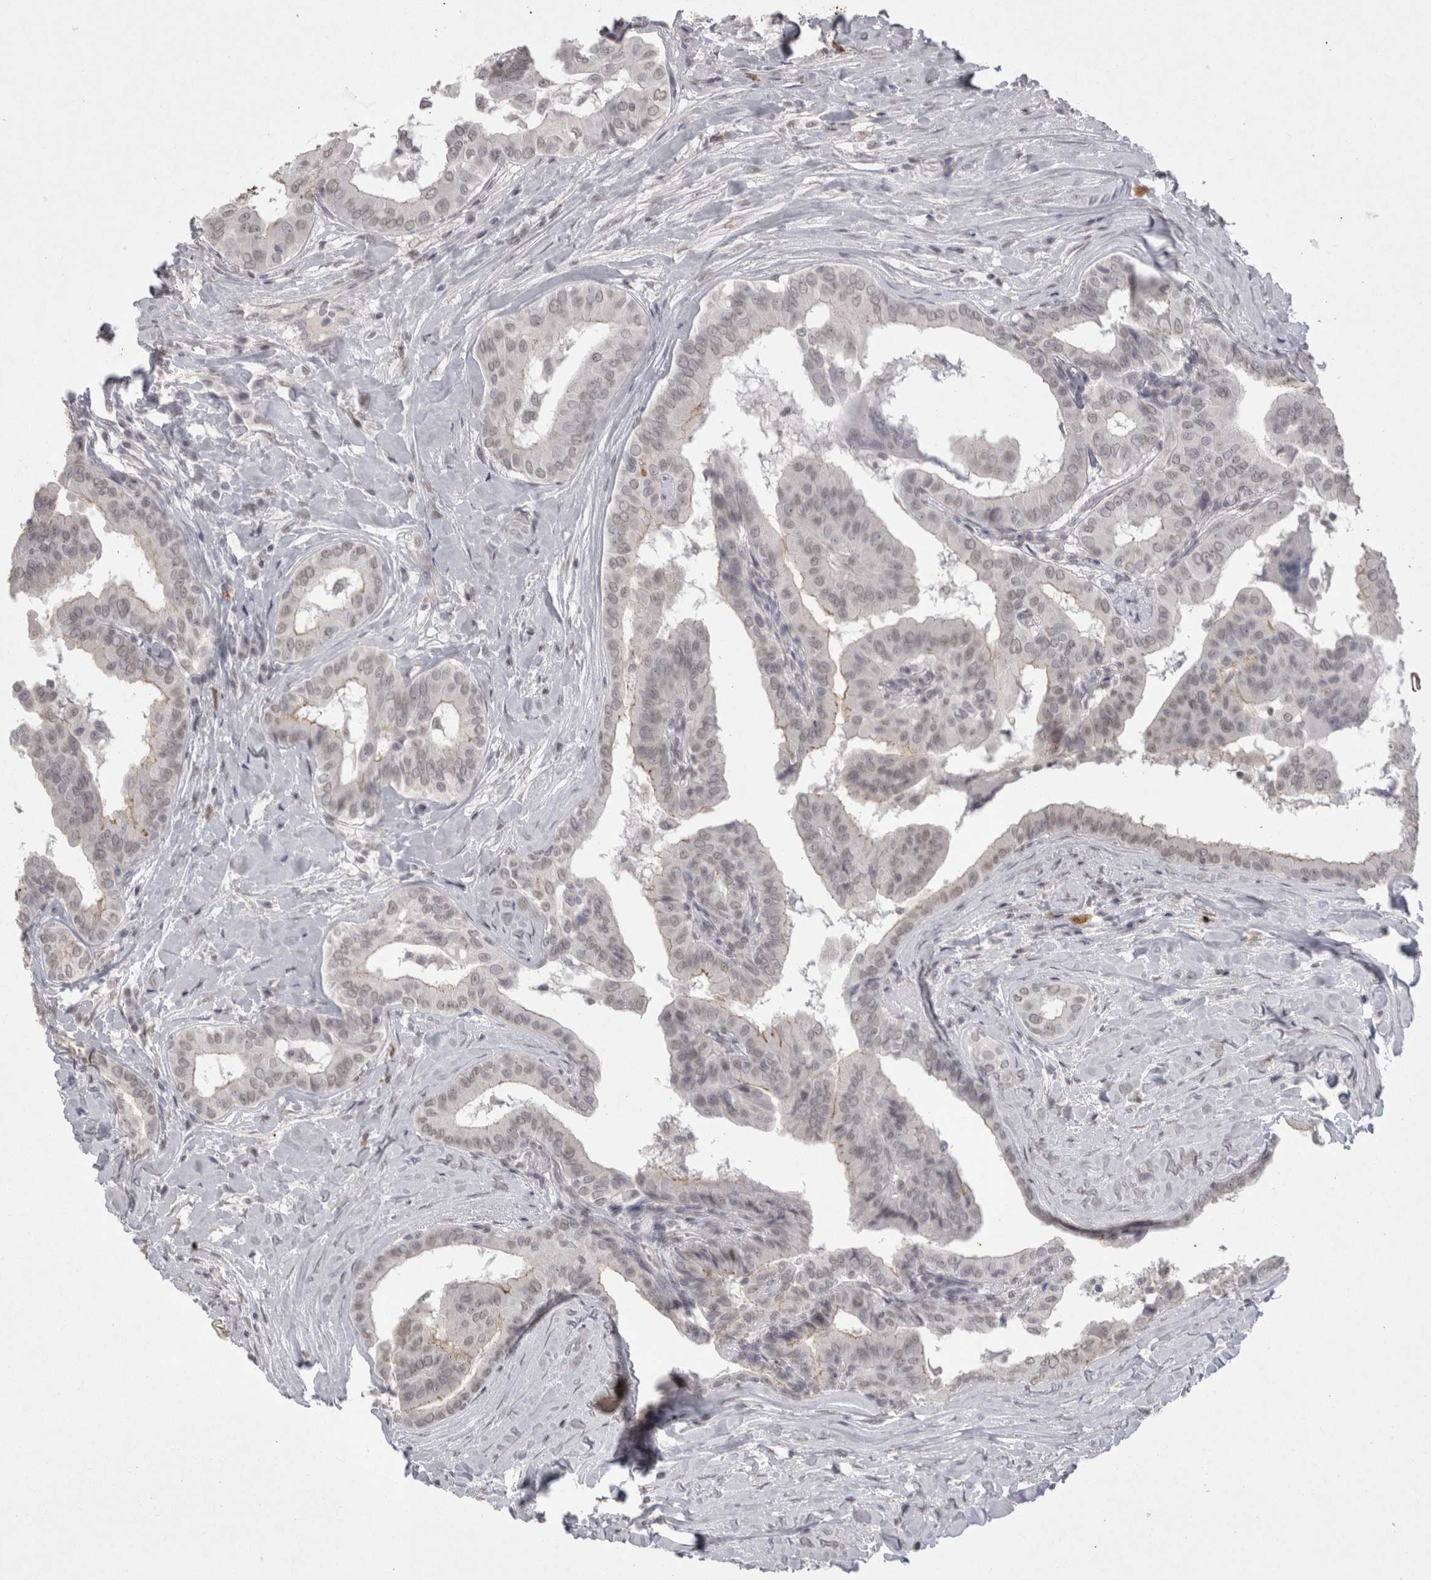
{"staining": {"intensity": "weak", "quantity": ">75%", "location": "nuclear"}, "tissue": "thyroid cancer", "cell_type": "Tumor cells", "image_type": "cancer", "snomed": [{"axis": "morphology", "description": "Papillary adenocarcinoma, NOS"}, {"axis": "topography", "description": "Thyroid gland"}], "caption": "Immunohistochemistry (IHC) micrograph of human thyroid cancer (papillary adenocarcinoma) stained for a protein (brown), which reveals low levels of weak nuclear staining in approximately >75% of tumor cells.", "gene": "DDX4", "patient": {"sex": "male", "age": 33}}